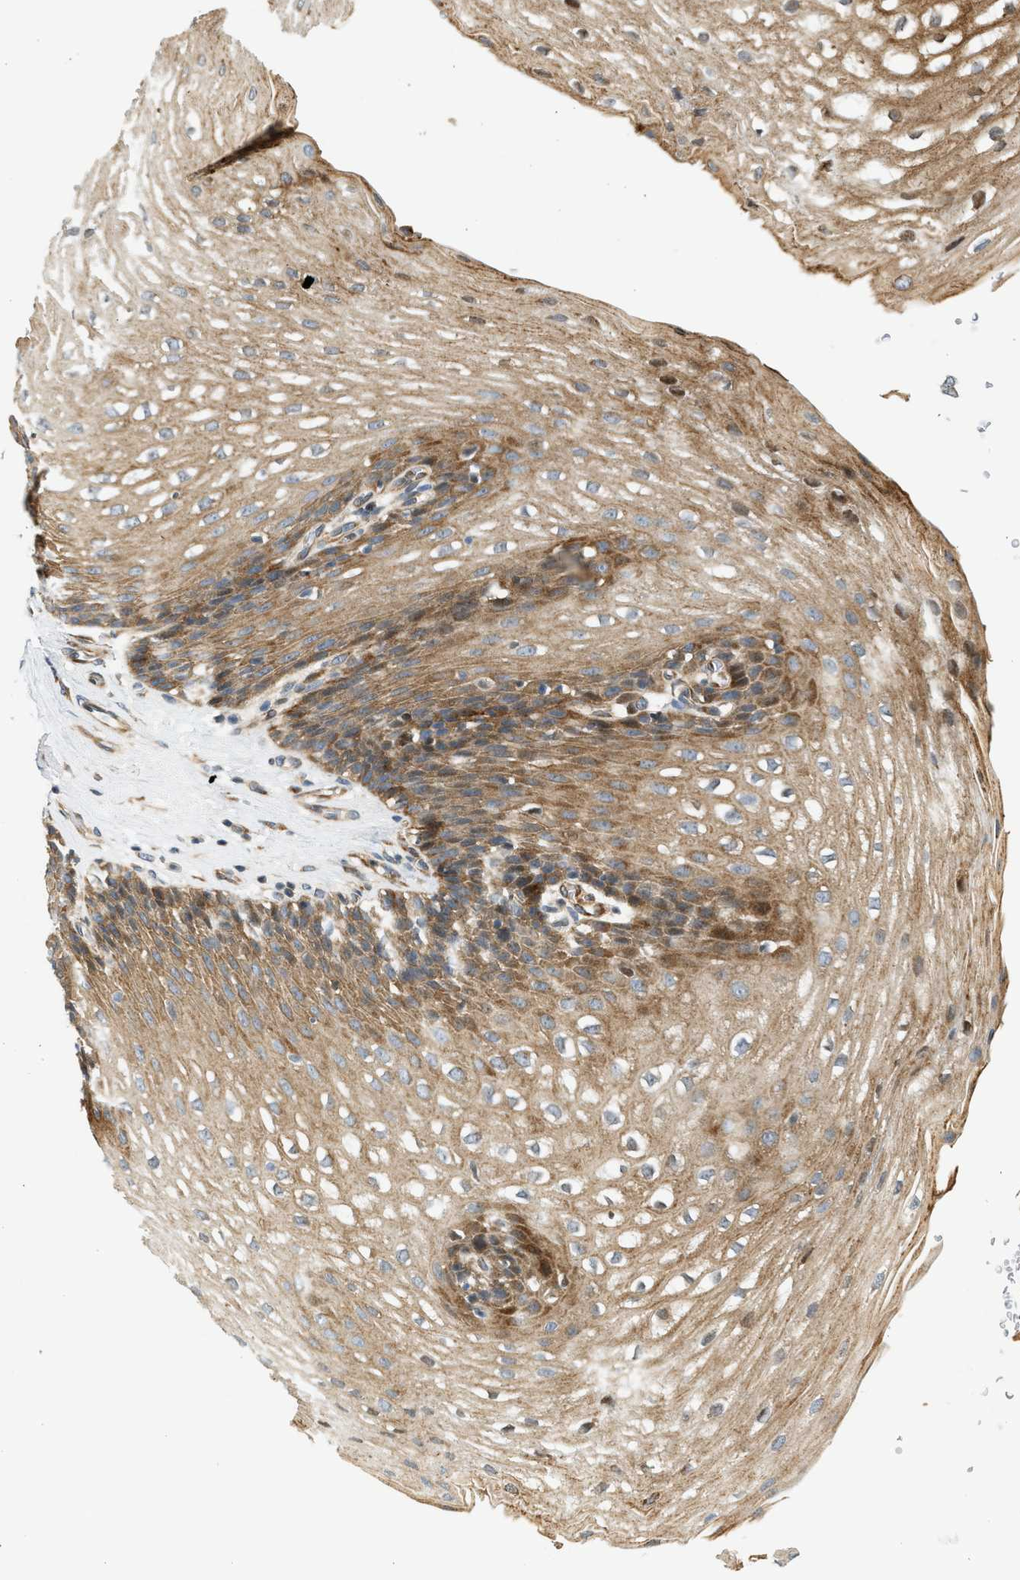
{"staining": {"intensity": "moderate", "quantity": ">75%", "location": "cytoplasmic/membranous"}, "tissue": "esophagus", "cell_type": "Squamous epithelial cells", "image_type": "normal", "snomed": [{"axis": "morphology", "description": "Normal tissue, NOS"}, {"axis": "topography", "description": "Esophagus"}], "caption": "Approximately >75% of squamous epithelial cells in normal esophagus display moderate cytoplasmic/membranous protein positivity as visualized by brown immunohistochemical staining.", "gene": "NRSN2", "patient": {"sex": "male", "age": 48}}